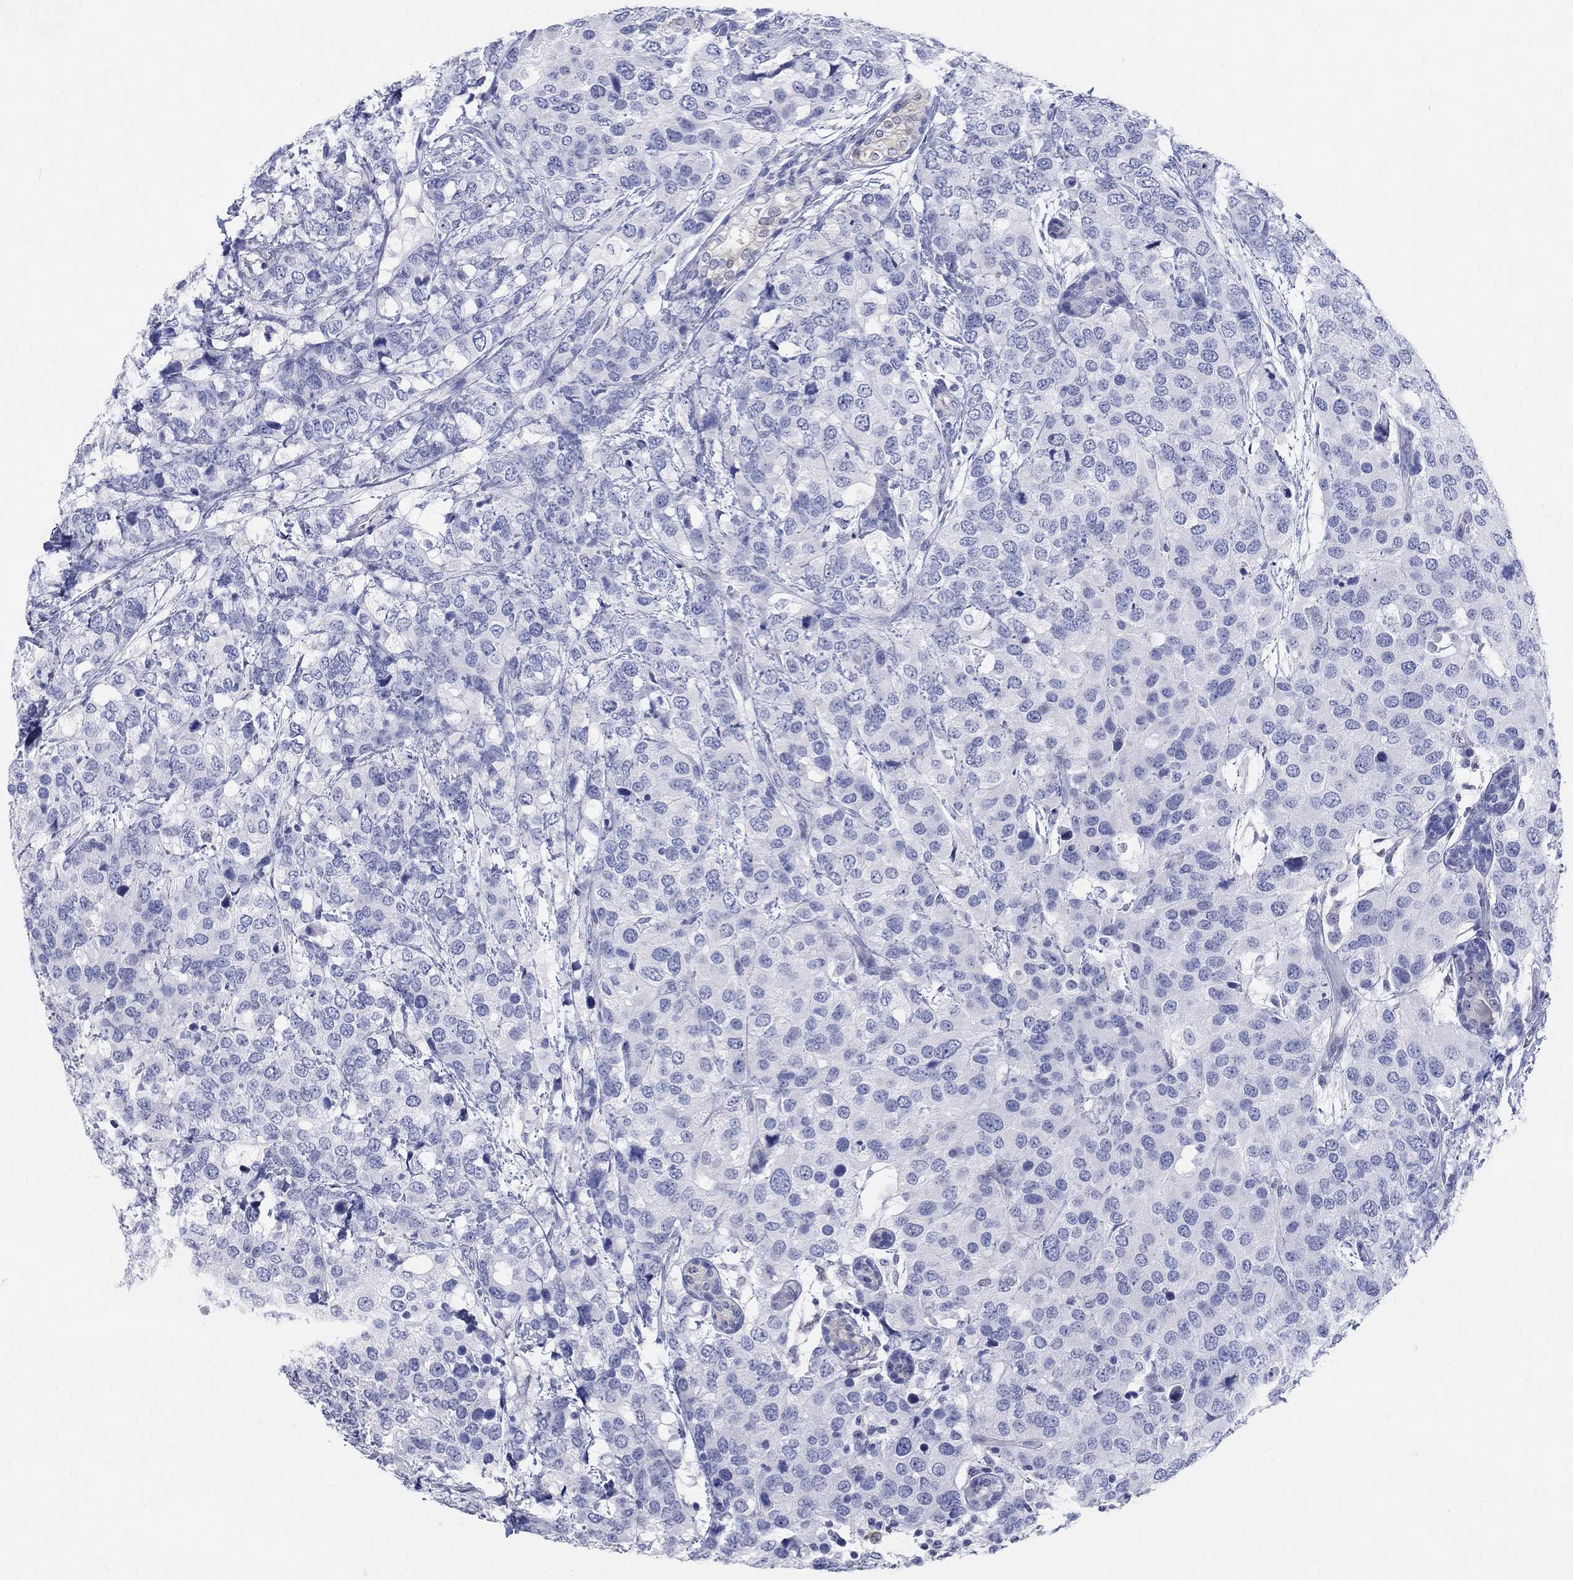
{"staining": {"intensity": "negative", "quantity": "none", "location": "none"}, "tissue": "breast cancer", "cell_type": "Tumor cells", "image_type": "cancer", "snomed": [{"axis": "morphology", "description": "Lobular carcinoma"}, {"axis": "topography", "description": "Breast"}], "caption": "Immunohistochemical staining of breast lobular carcinoma demonstrates no significant positivity in tumor cells.", "gene": "AKR1C2", "patient": {"sex": "female", "age": 59}}